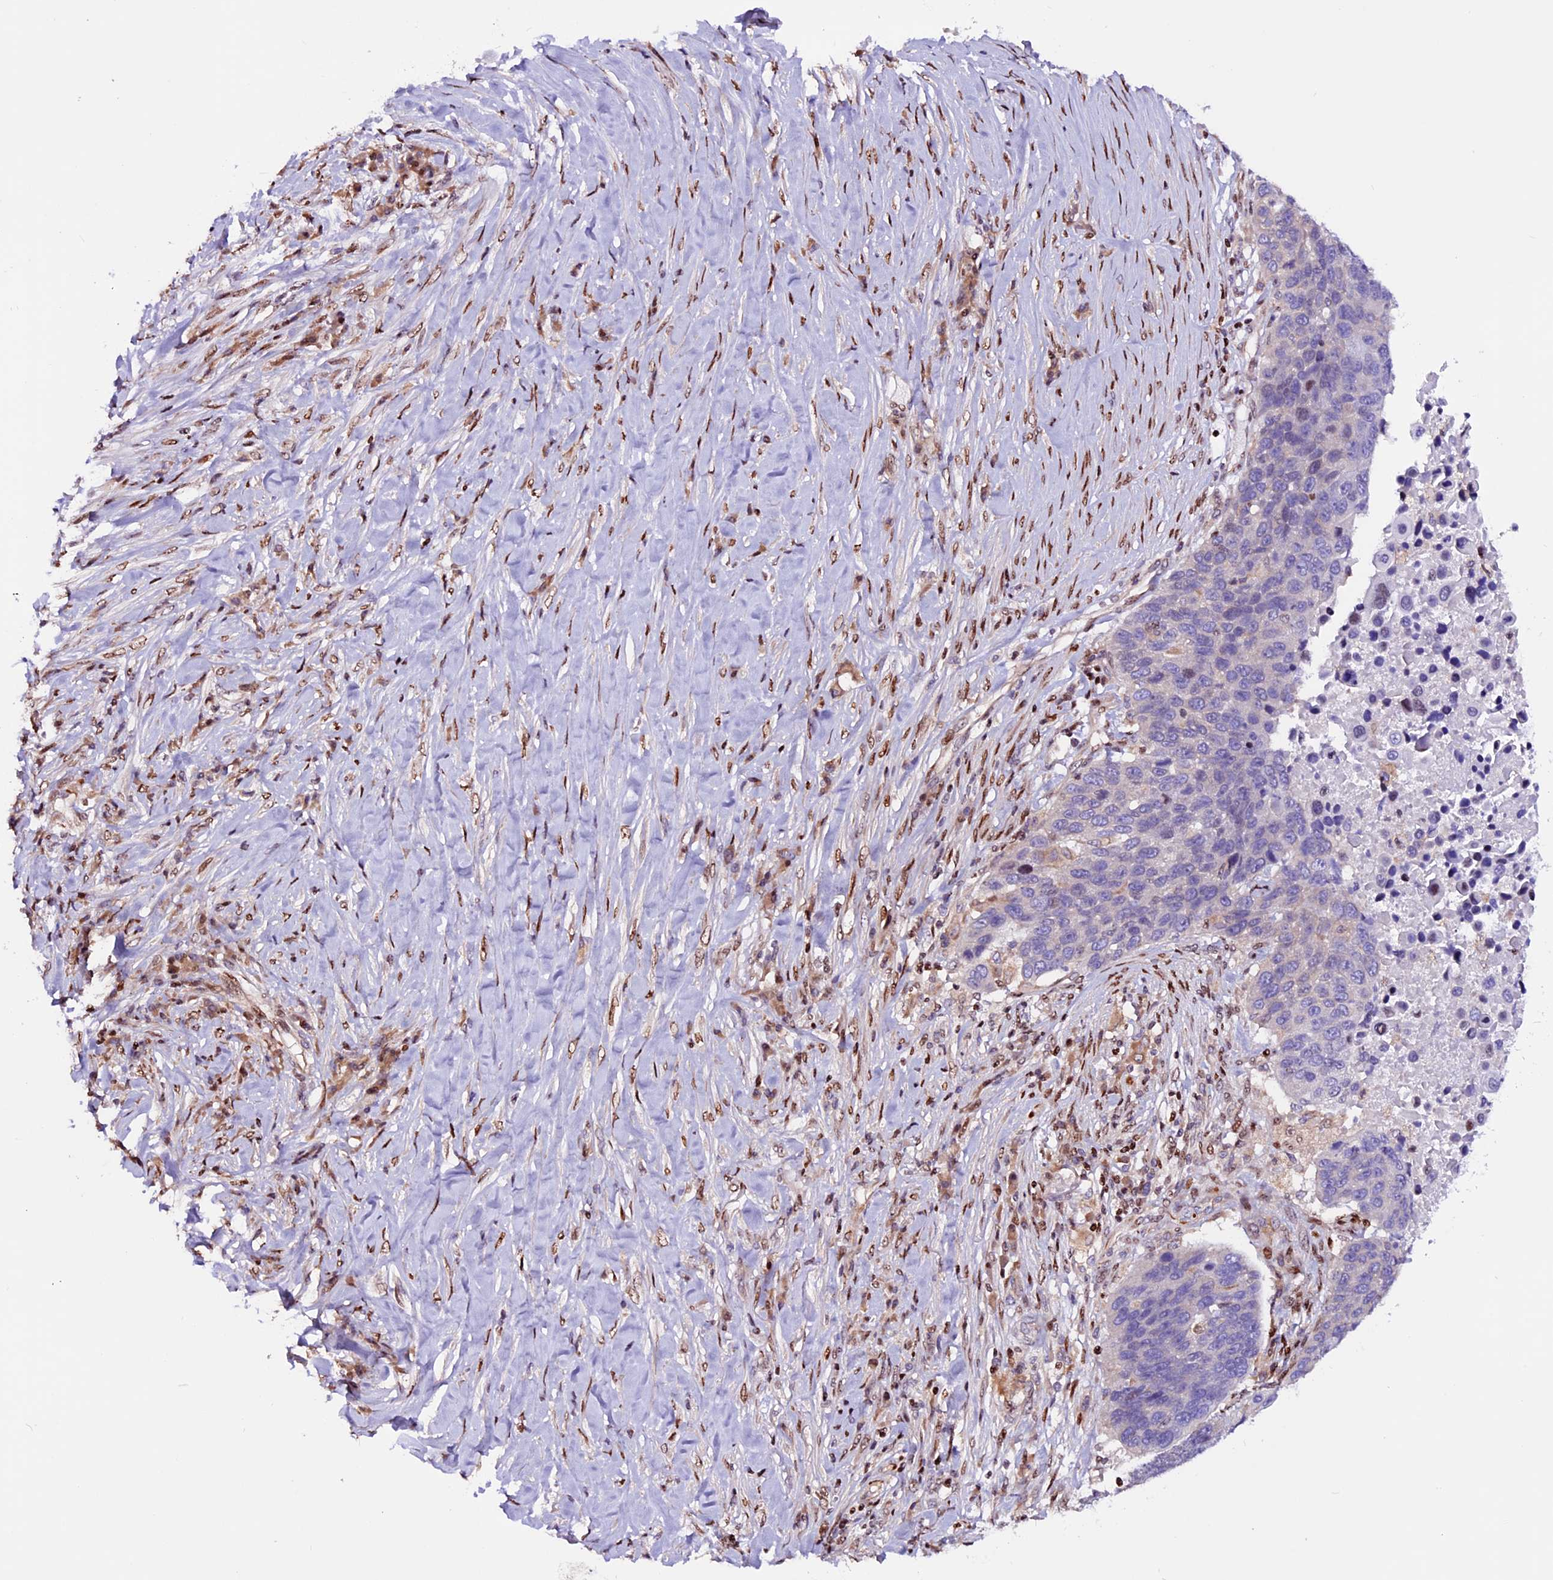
{"staining": {"intensity": "negative", "quantity": "none", "location": "none"}, "tissue": "lung cancer", "cell_type": "Tumor cells", "image_type": "cancer", "snomed": [{"axis": "morphology", "description": "Normal tissue, NOS"}, {"axis": "morphology", "description": "Squamous cell carcinoma, NOS"}, {"axis": "topography", "description": "Lymph node"}, {"axis": "topography", "description": "Lung"}], "caption": "DAB immunohistochemical staining of lung cancer (squamous cell carcinoma) shows no significant staining in tumor cells.", "gene": "RINL", "patient": {"sex": "male", "age": 66}}